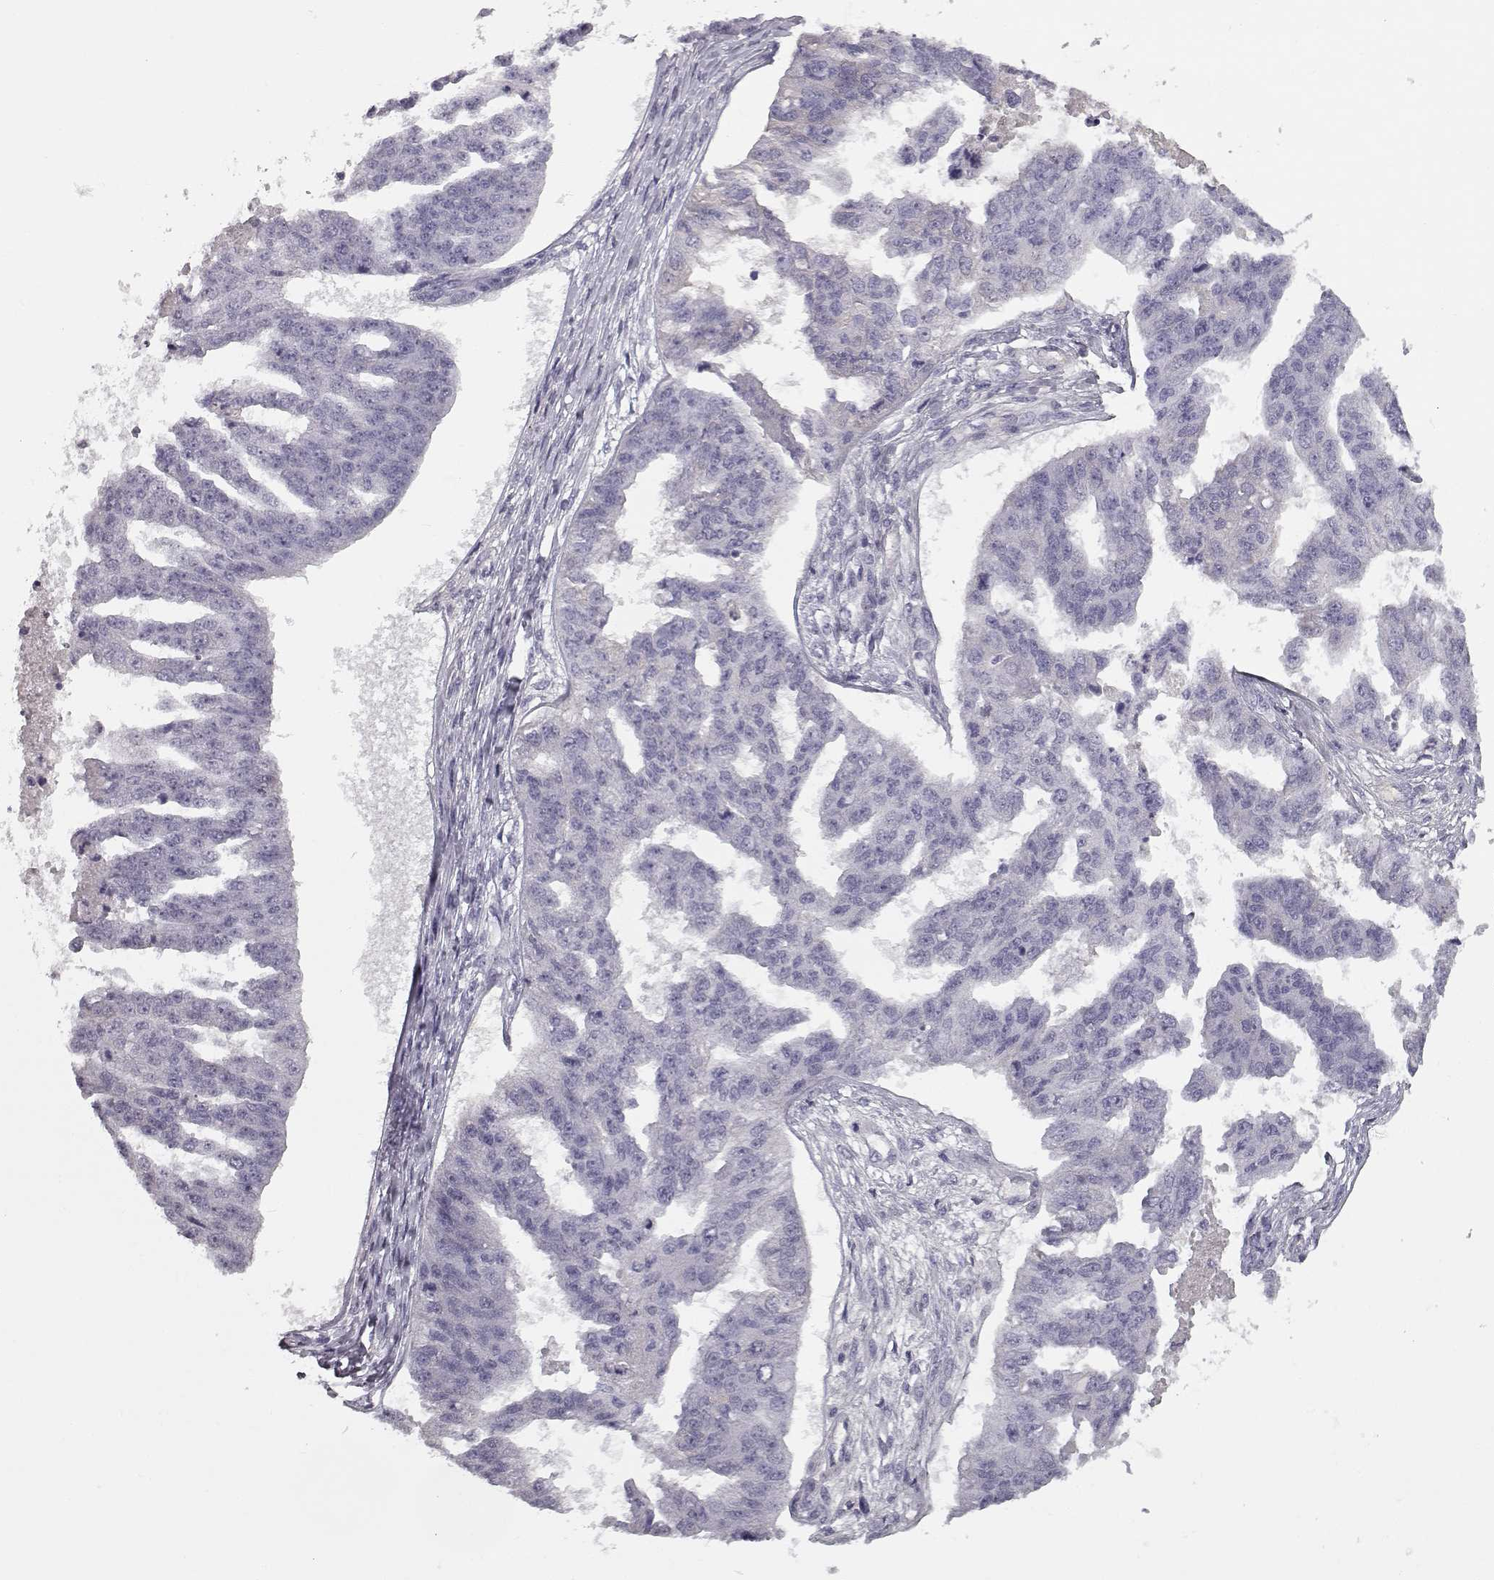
{"staining": {"intensity": "negative", "quantity": "none", "location": "none"}, "tissue": "ovarian cancer", "cell_type": "Tumor cells", "image_type": "cancer", "snomed": [{"axis": "morphology", "description": "Cystadenocarcinoma, serous, NOS"}, {"axis": "topography", "description": "Ovary"}], "caption": "This is an IHC micrograph of human ovarian cancer. There is no expression in tumor cells.", "gene": "CCL19", "patient": {"sex": "female", "age": 58}}